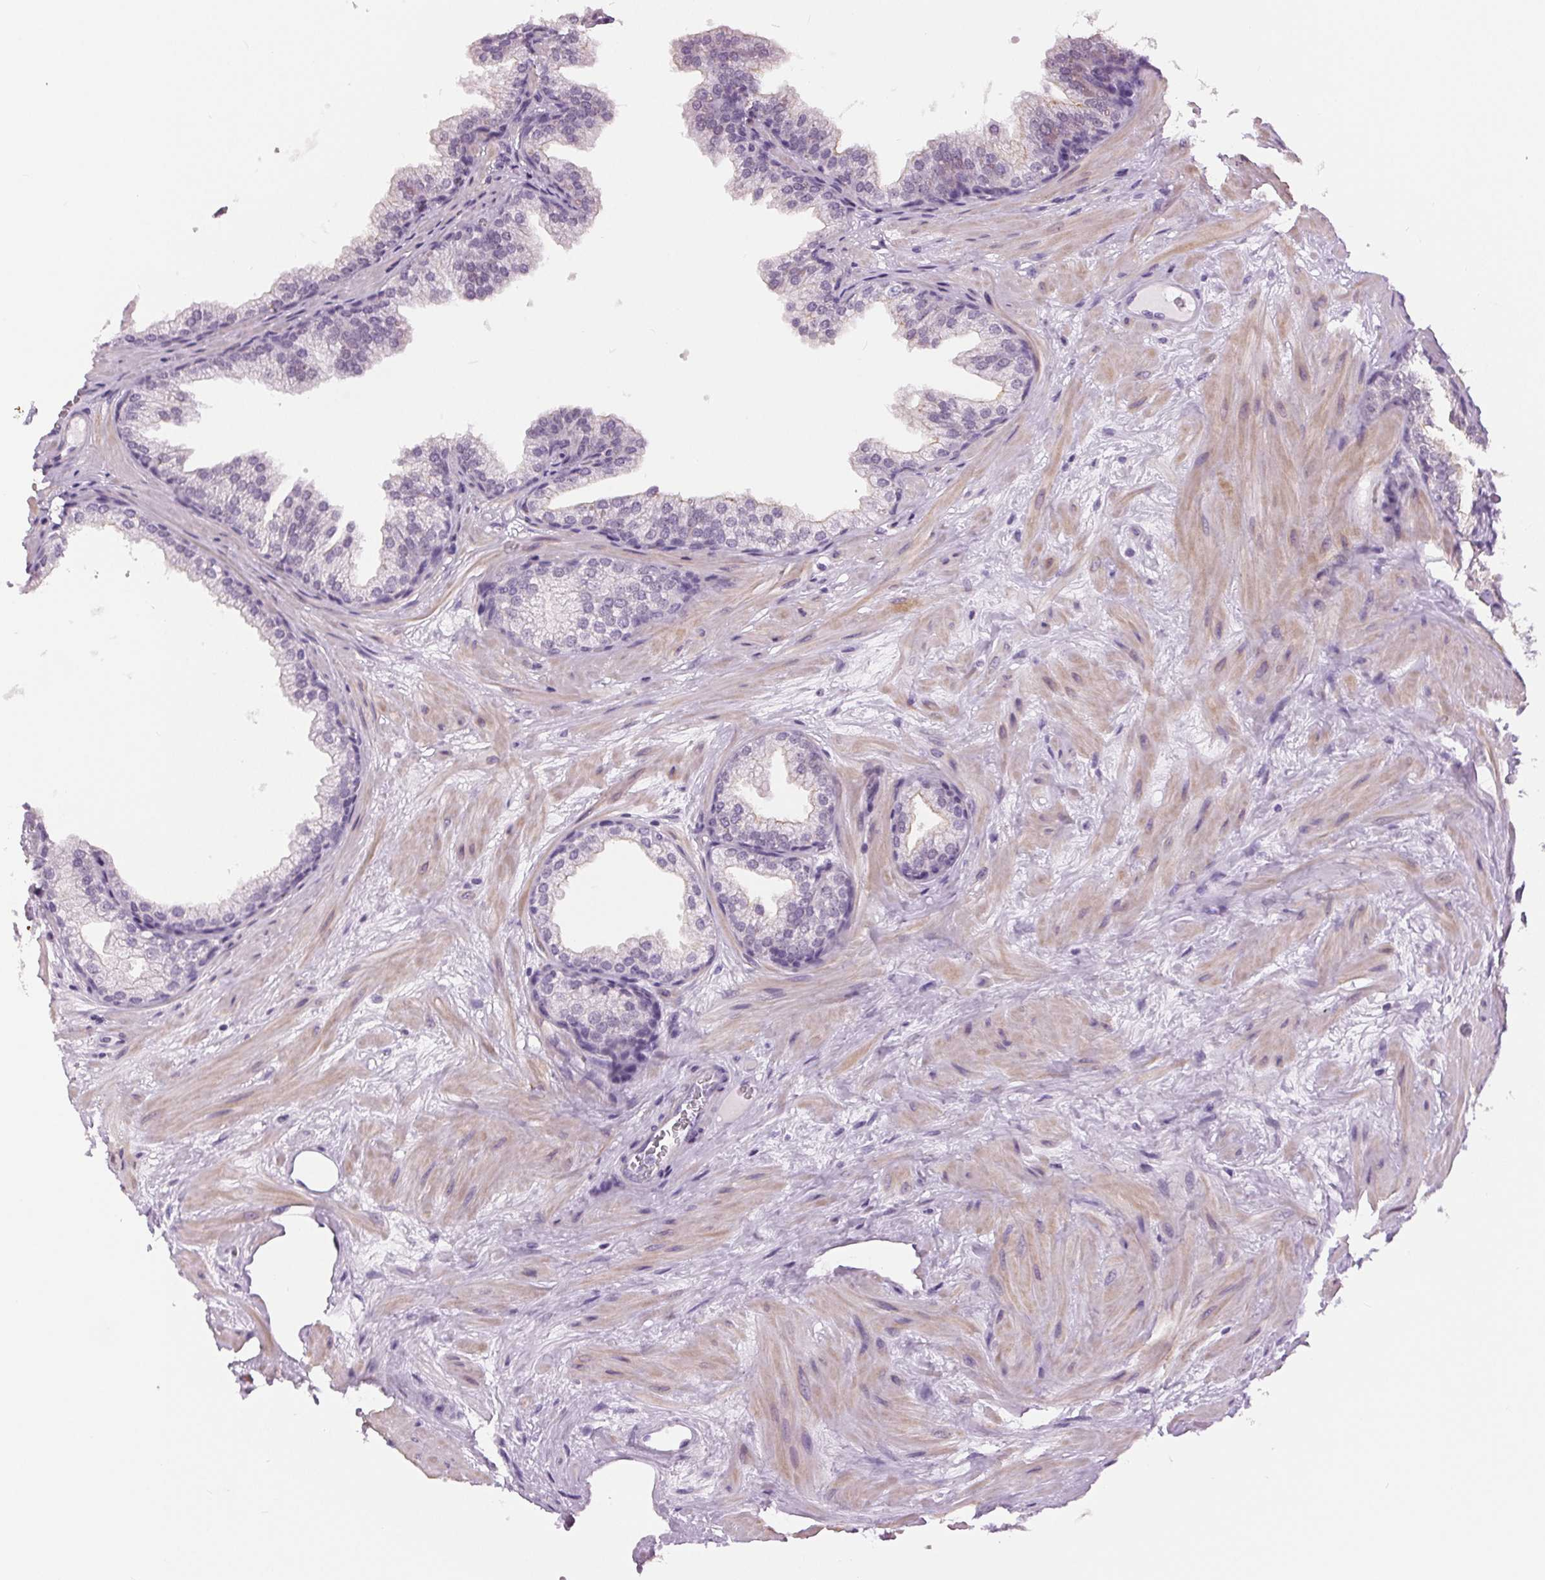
{"staining": {"intensity": "negative", "quantity": "none", "location": "none"}, "tissue": "prostate", "cell_type": "Glandular cells", "image_type": "normal", "snomed": [{"axis": "morphology", "description": "Normal tissue, NOS"}, {"axis": "topography", "description": "Prostate"}], "caption": "Immunohistochemistry micrograph of normal prostate: human prostate stained with DAB (3,3'-diaminobenzidine) exhibits no significant protein expression in glandular cells.", "gene": "MISP", "patient": {"sex": "male", "age": 37}}